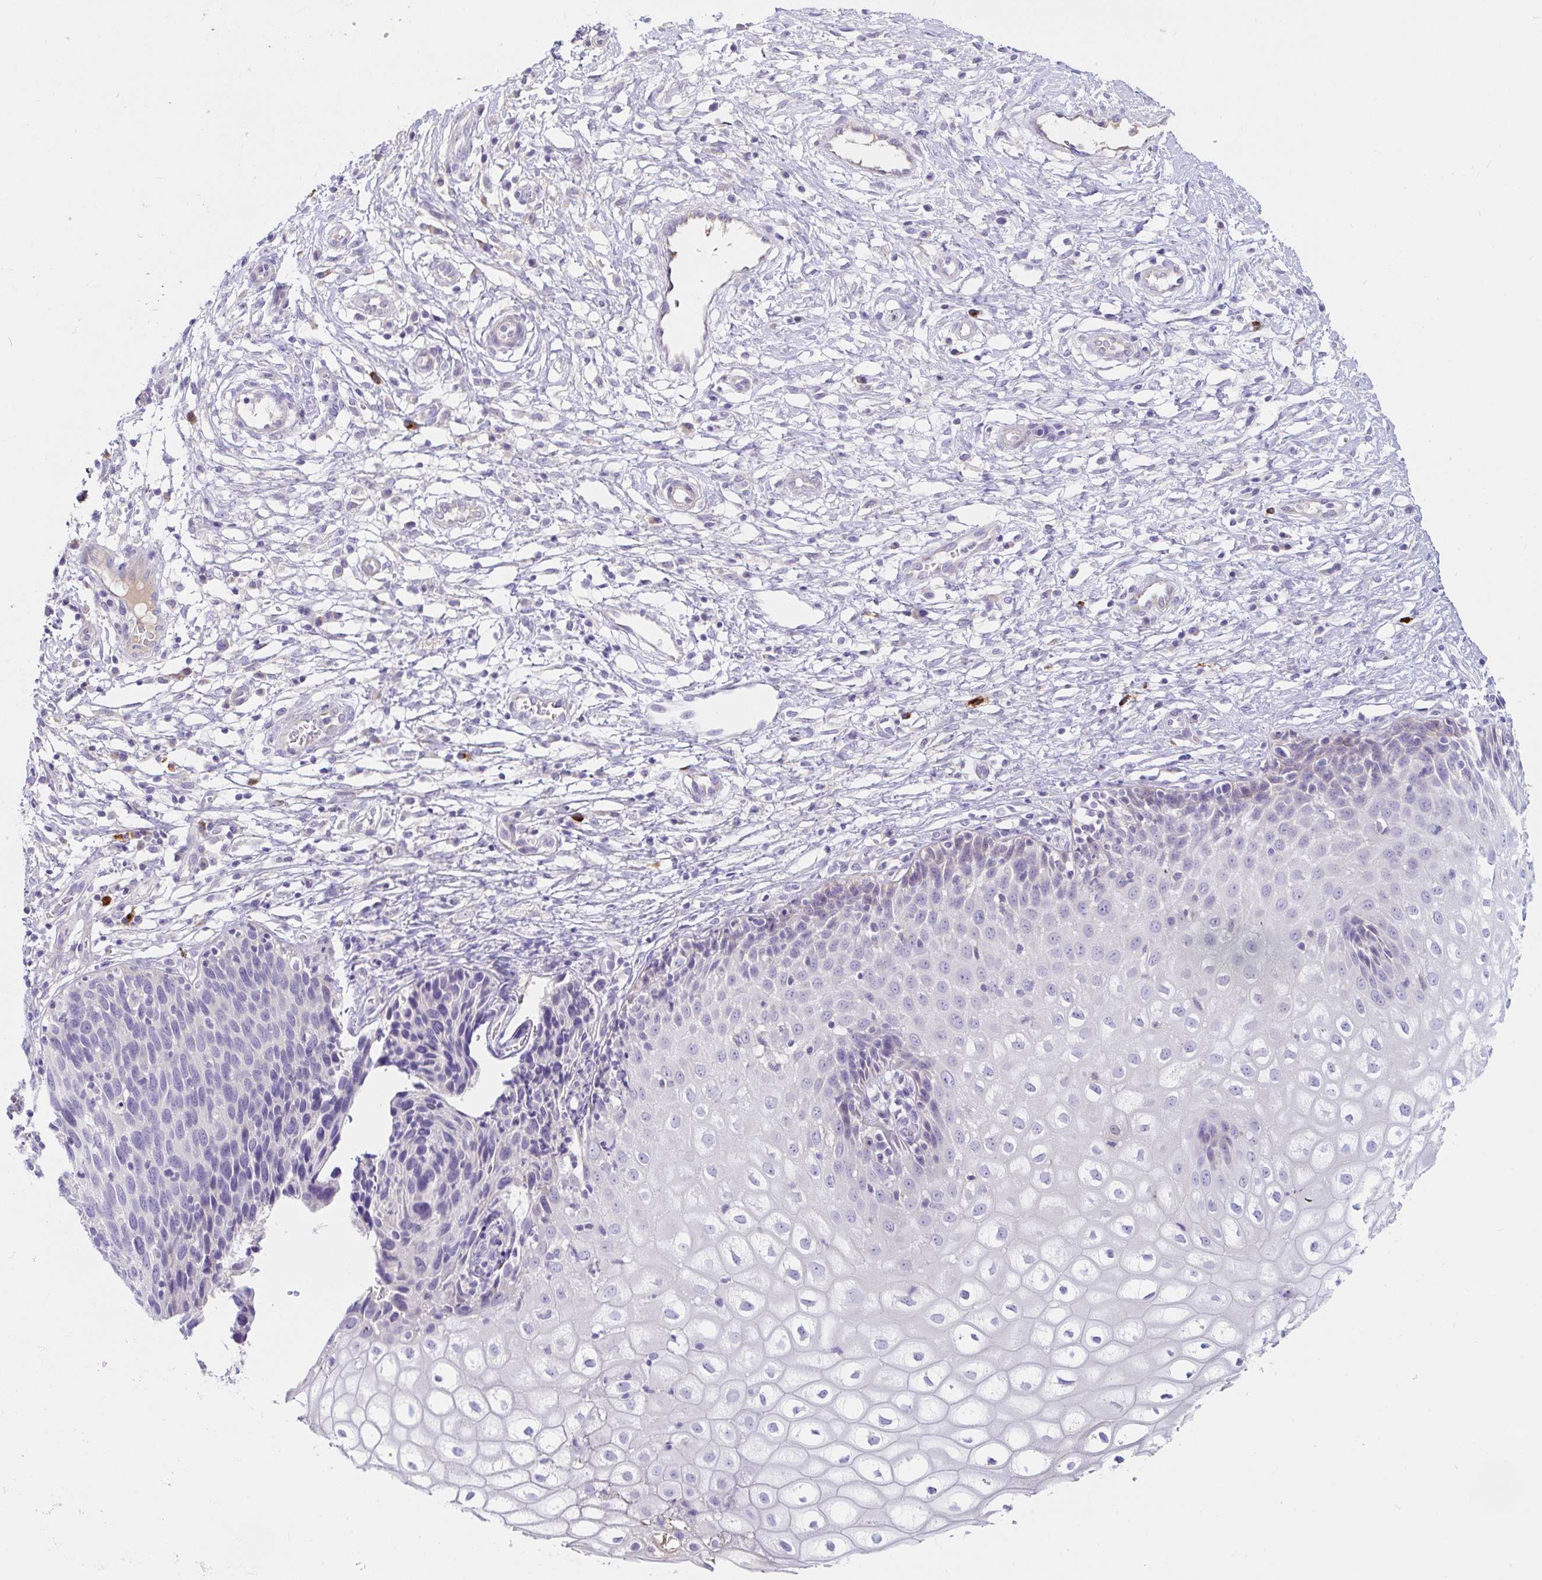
{"staining": {"intensity": "negative", "quantity": "none", "location": "none"}, "tissue": "cervix", "cell_type": "Glandular cells", "image_type": "normal", "snomed": [{"axis": "morphology", "description": "Normal tissue, NOS"}, {"axis": "topography", "description": "Cervix"}], "caption": "An IHC micrograph of unremarkable cervix is shown. There is no staining in glandular cells of cervix. (IHC, brightfield microscopy, high magnification).", "gene": "C4orf17", "patient": {"sex": "female", "age": 36}}